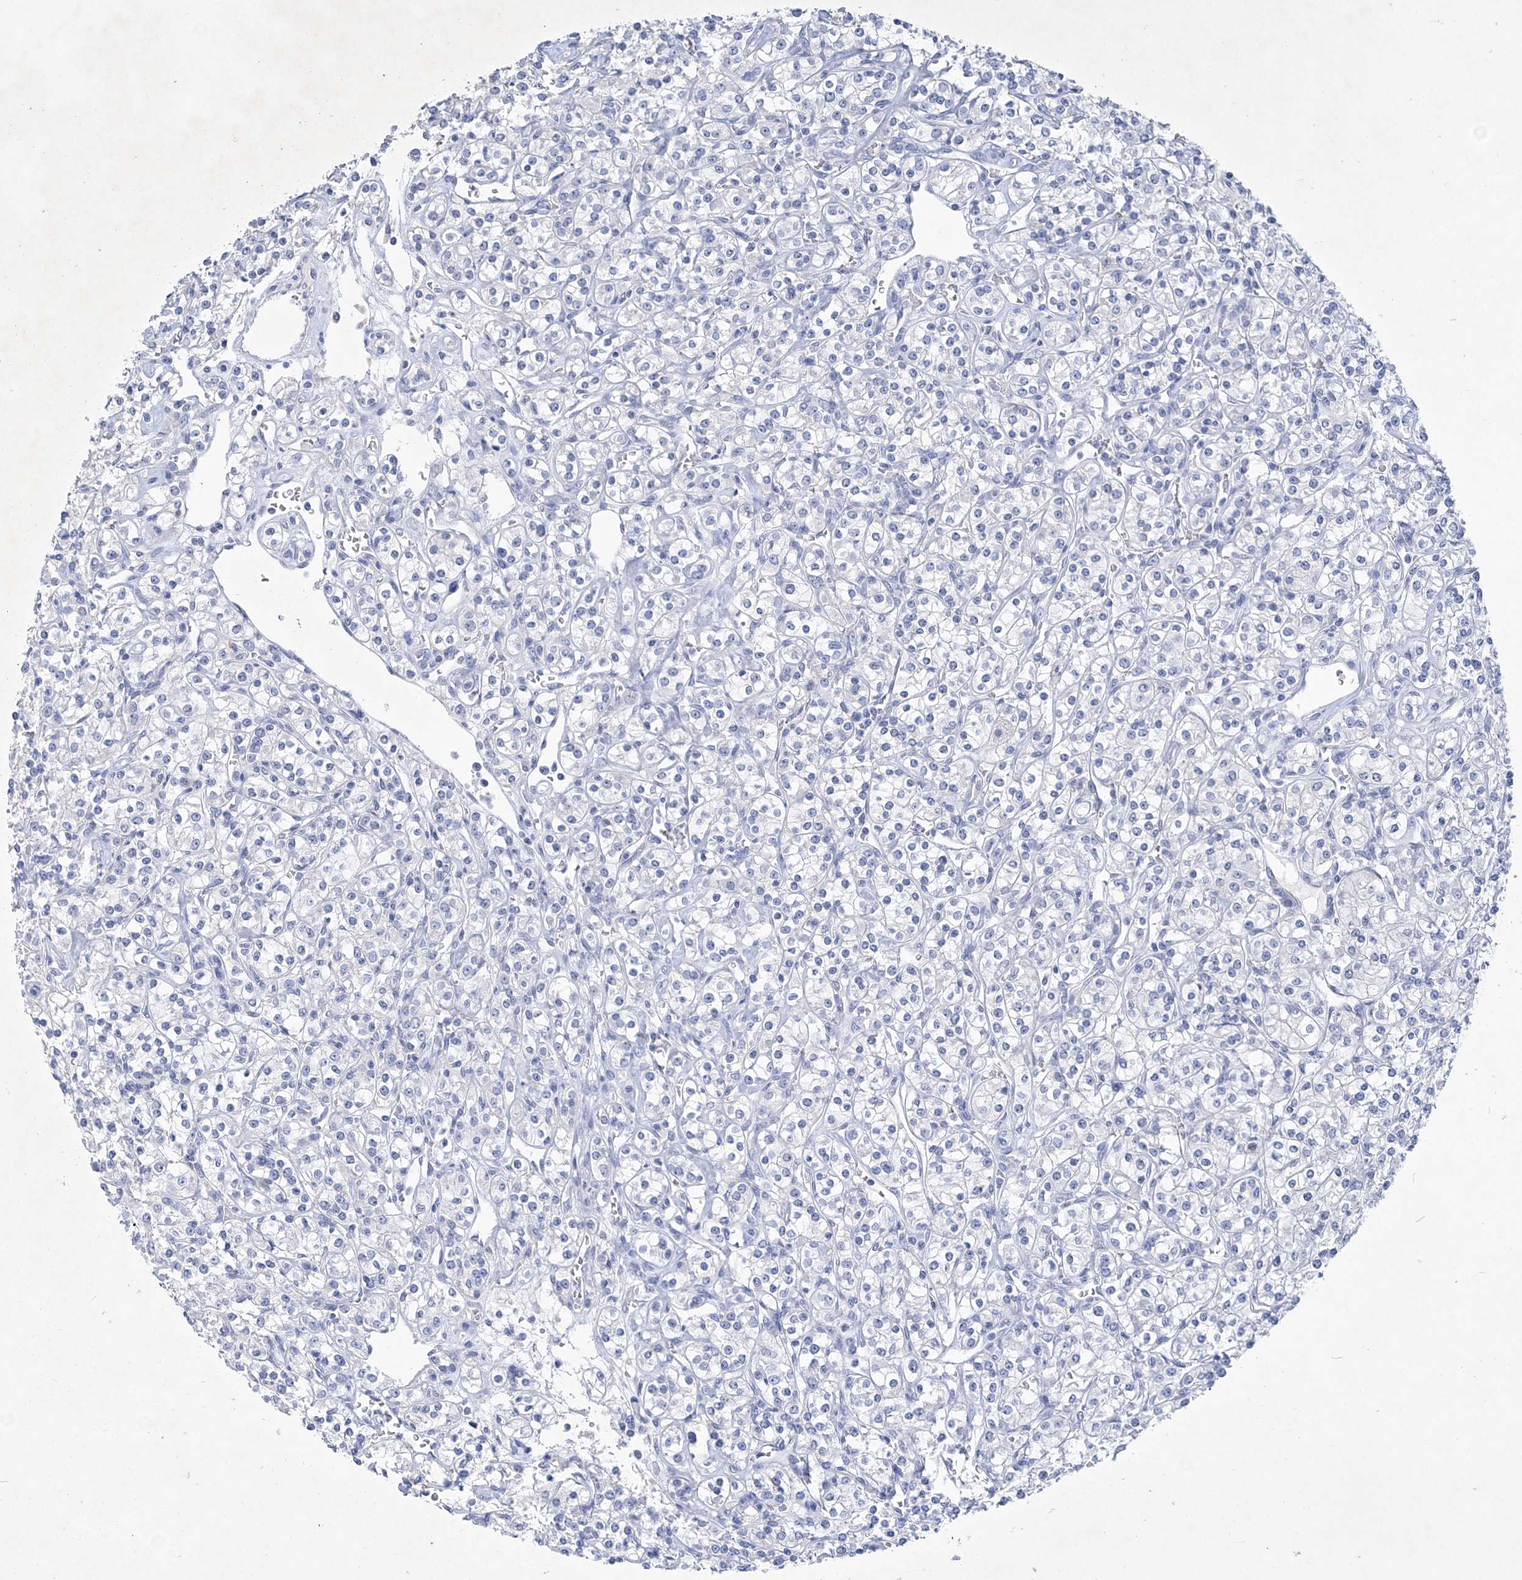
{"staining": {"intensity": "negative", "quantity": "none", "location": "none"}, "tissue": "renal cancer", "cell_type": "Tumor cells", "image_type": "cancer", "snomed": [{"axis": "morphology", "description": "Adenocarcinoma, NOS"}, {"axis": "topography", "description": "Kidney"}], "caption": "Immunohistochemistry (IHC) histopathology image of neoplastic tissue: human renal cancer (adenocarcinoma) stained with DAB (3,3'-diaminobenzidine) reveals no significant protein staining in tumor cells.", "gene": "COPS8", "patient": {"sex": "male", "age": 77}}